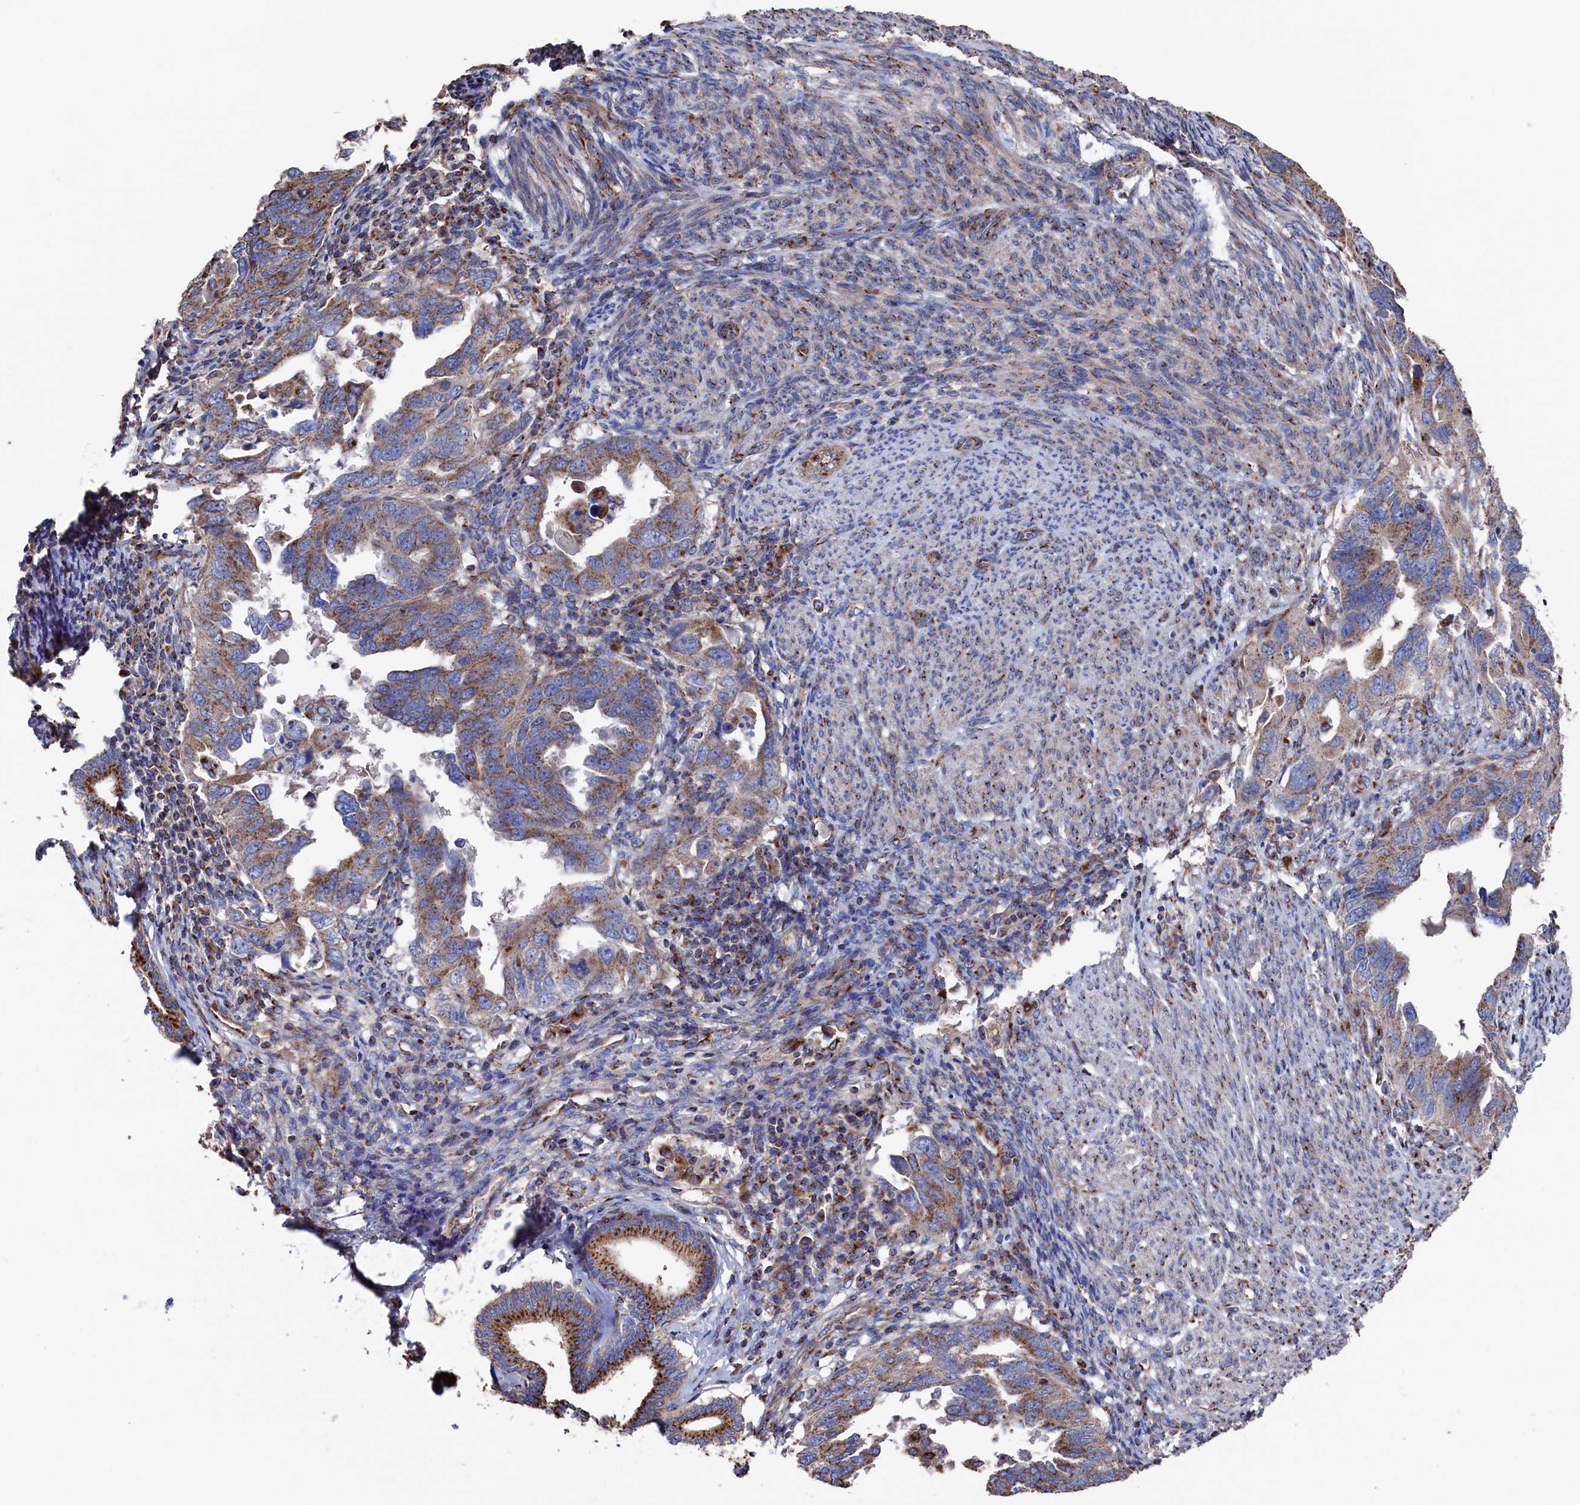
{"staining": {"intensity": "moderate", "quantity": ">75%", "location": "cytoplasmic/membranous"}, "tissue": "endometrial cancer", "cell_type": "Tumor cells", "image_type": "cancer", "snomed": [{"axis": "morphology", "description": "Adenocarcinoma, NOS"}, {"axis": "topography", "description": "Endometrium"}], "caption": "Immunohistochemistry (IHC) photomicrograph of endometrial adenocarcinoma stained for a protein (brown), which exhibits medium levels of moderate cytoplasmic/membranous staining in about >75% of tumor cells.", "gene": "PRRC1", "patient": {"sex": "female", "age": 65}}